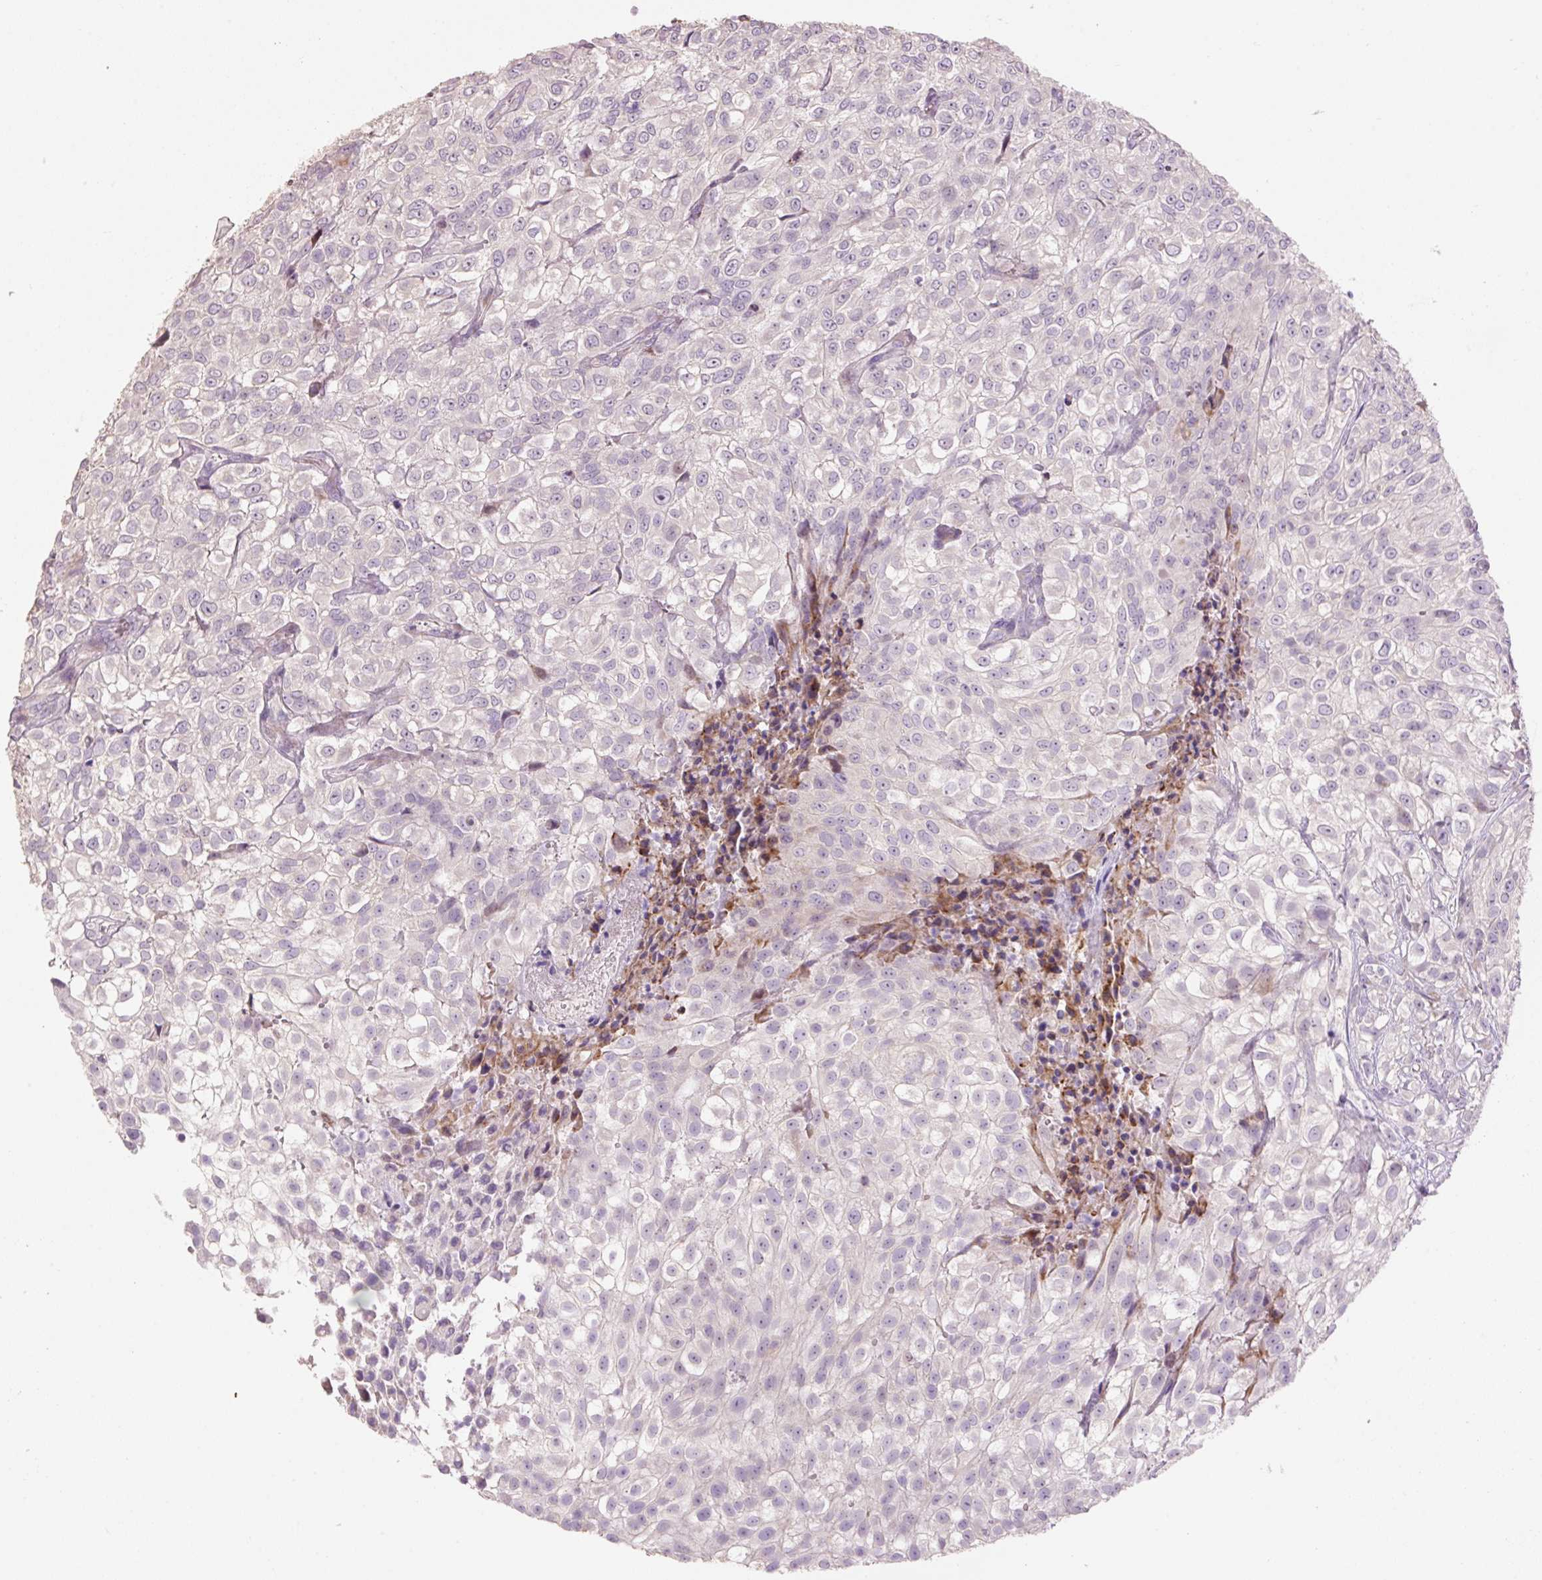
{"staining": {"intensity": "negative", "quantity": "none", "location": "none"}, "tissue": "urothelial cancer", "cell_type": "Tumor cells", "image_type": "cancer", "snomed": [{"axis": "morphology", "description": "Urothelial carcinoma, High grade"}, {"axis": "topography", "description": "Urinary bladder"}], "caption": "Urothelial cancer was stained to show a protein in brown. There is no significant positivity in tumor cells.", "gene": "HAX1", "patient": {"sex": "male", "age": 56}}